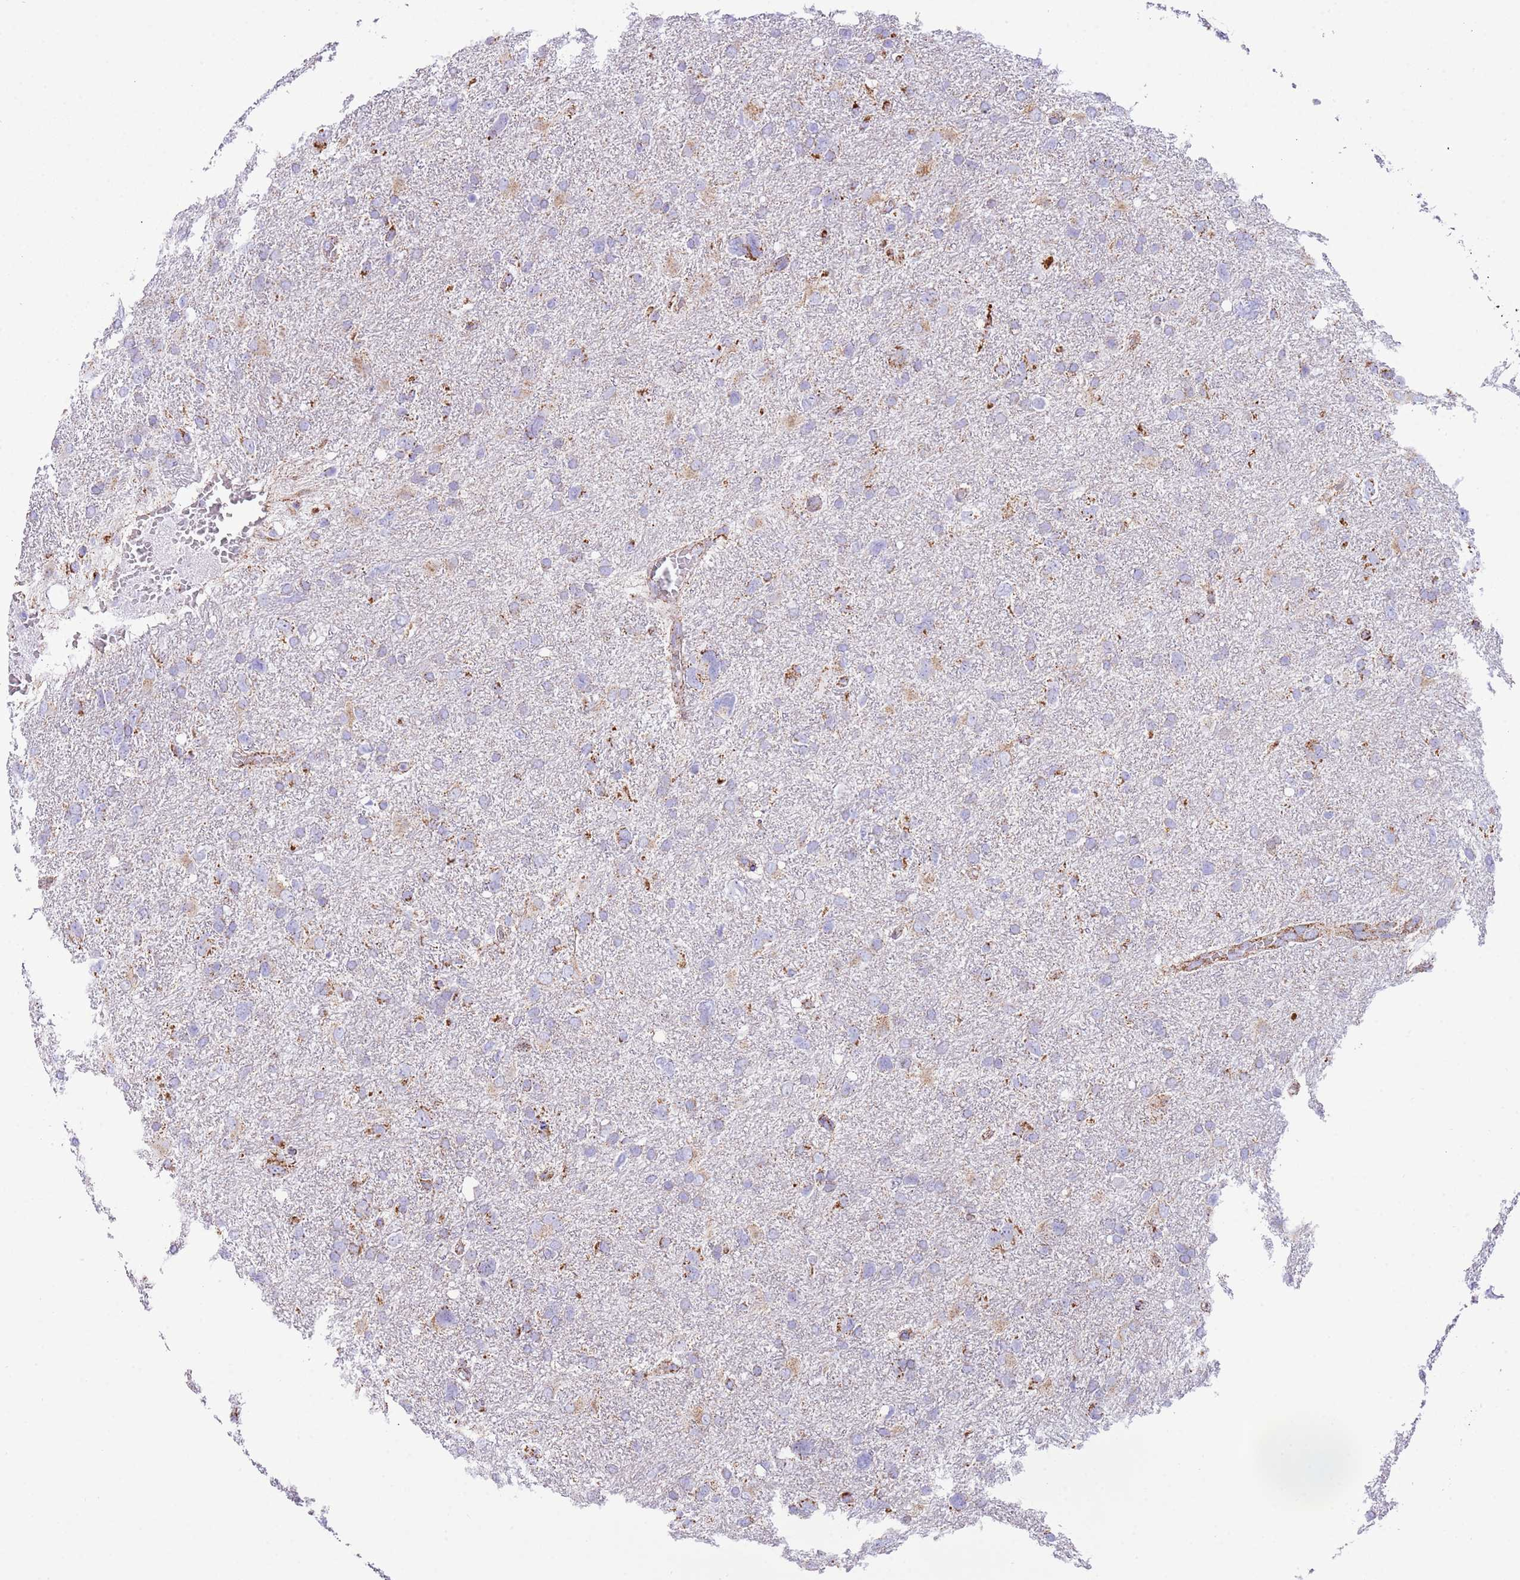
{"staining": {"intensity": "weak", "quantity": "<25%", "location": "cytoplasmic/membranous"}, "tissue": "glioma", "cell_type": "Tumor cells", "image_type": "cancer", "snomed": [{"axis": "morphology", "description": "Glioma, malignant, High grade"}, {"axis": "topography", "description": "Brain"}], "caption": "This is an IHC image of glioma. There is no positivity in tumor cells.", "gene": "SUCLG2", "patient": {"sex": "male", "age": 61}}